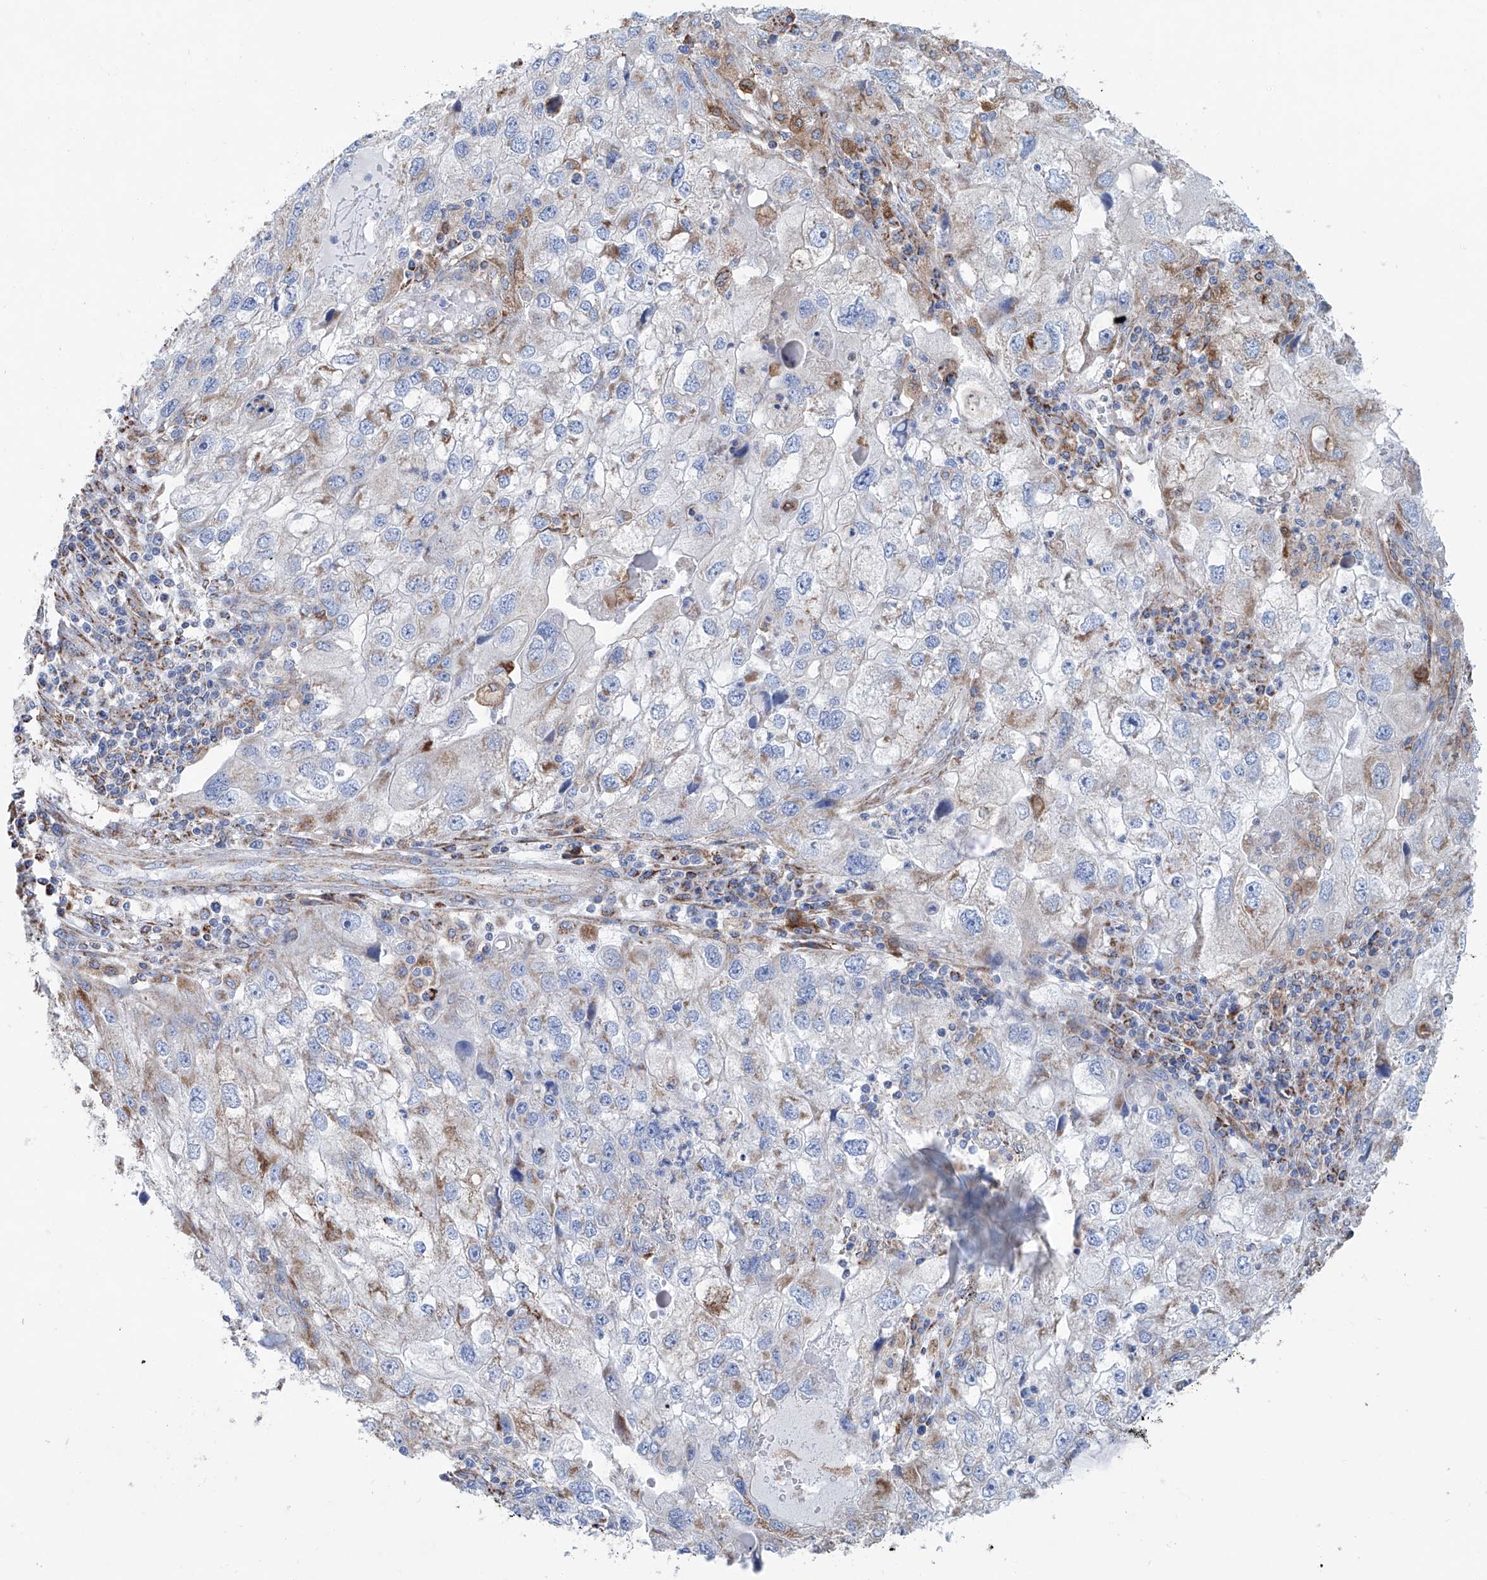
{"staining": {"intensity": "moderate", "quantity": "<25%", "location": "cytoplasmic/membranous"}, "tissue": "endometrial cancer", "cell_type": "Tumor cells", "image_type": "cancer", "snomed": [{"axis": "morphology", "description": "Adenocarcinoma, NOS"}, {"axis": "topography", "description": "Endometrium"}], "caption": "The image displays immunohistochemical staining of endometrial cancer. There is moderate cytoplasmic/membranous positivity is seen in about <25% of tumor cells. The staining was performed using DAB to visualize the protein expression in brown, while the nuclei were stained in blue with hematoxylin (Magnification: 20x).", "gene": "ALDH6A1", "patient": {"sex": "female", "age": 49}}